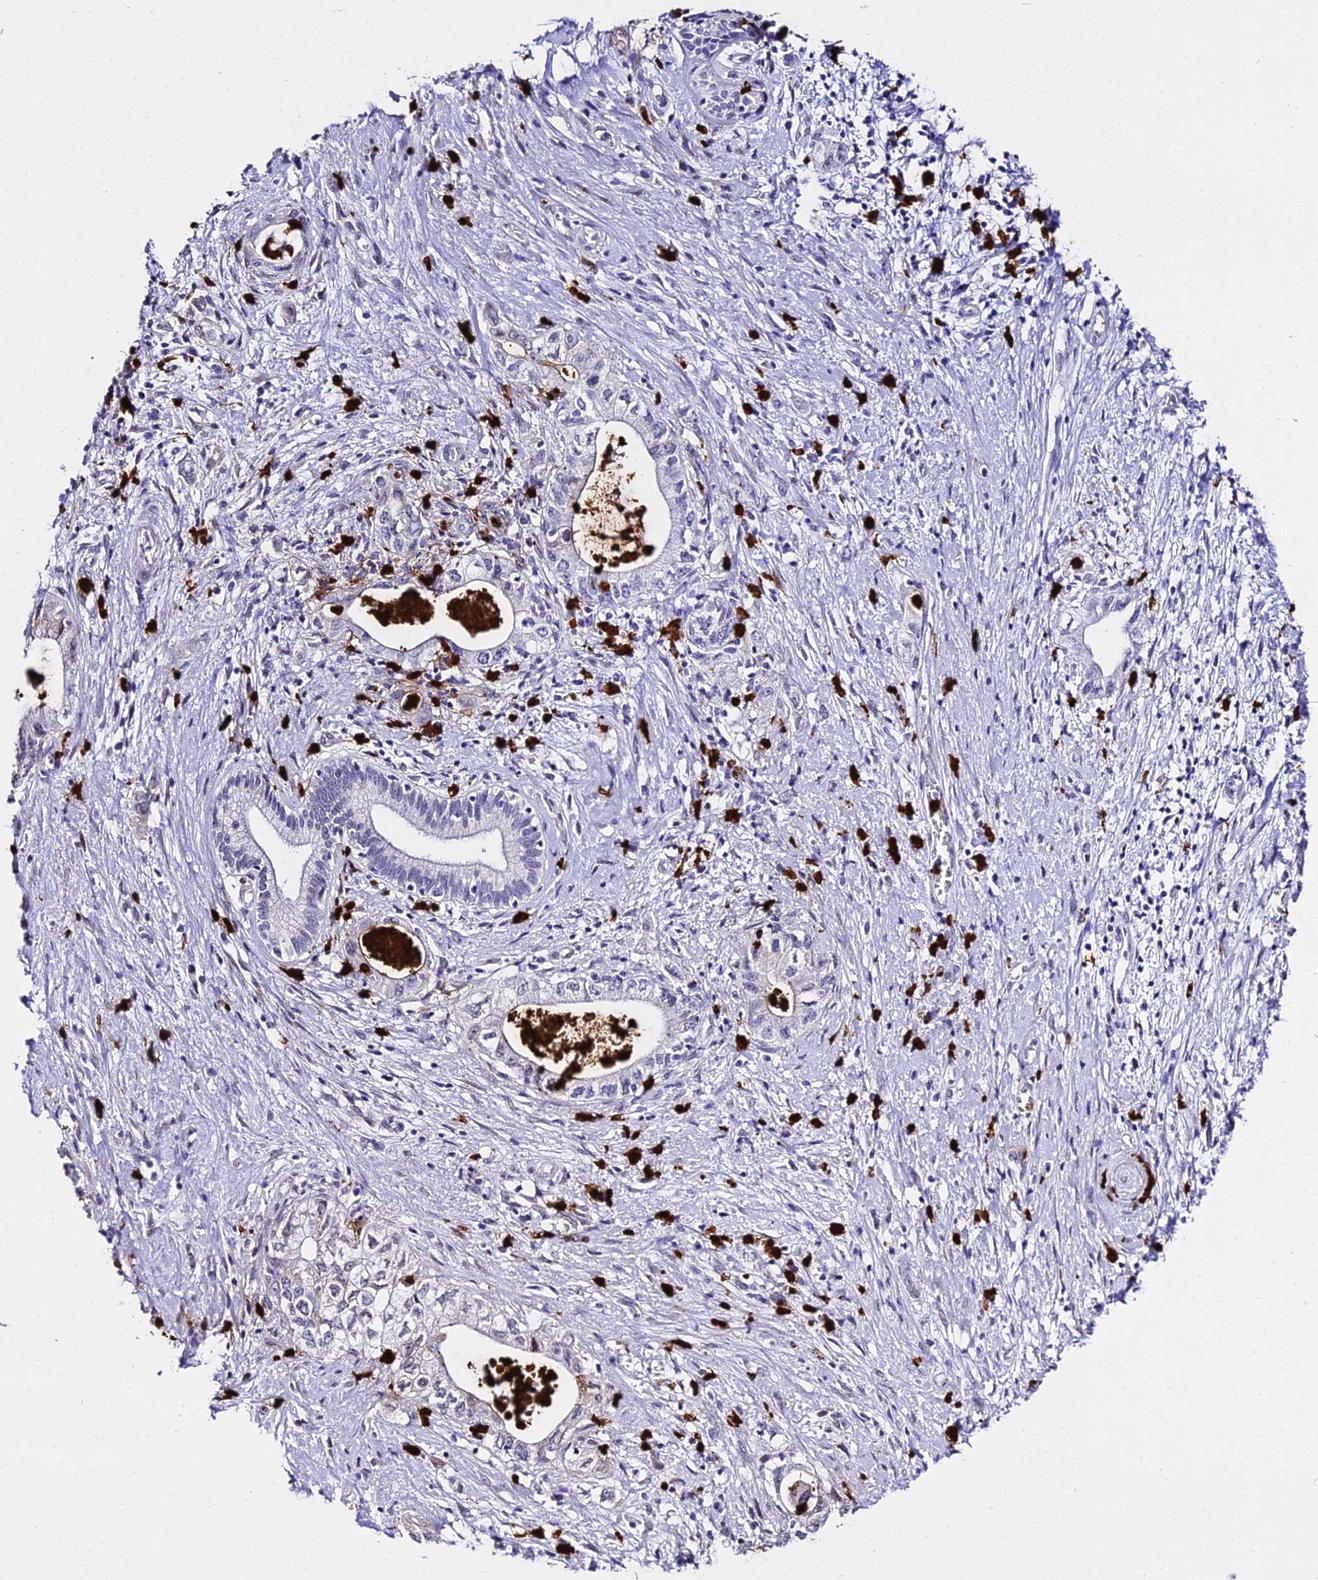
{"staining": {"intensity": "negative", "quantity": "none", "location": "none"}, "tissue": "pancreatic cancer", "cell_type": "Tumor cells", "image_type": "cancer", "snomed": [{"axis": "morphology", "description": "Adenocarcinoma, NOS"}, {"axis": "topography", "description": "Pancreas"}], "caption": "Adenocarcinoma (pancreatic) was stained to show a protein in brown. There is no significant staining in tumor cells.", "gene": "MCM10", "patient": {"sex": "female", "age": 73}}